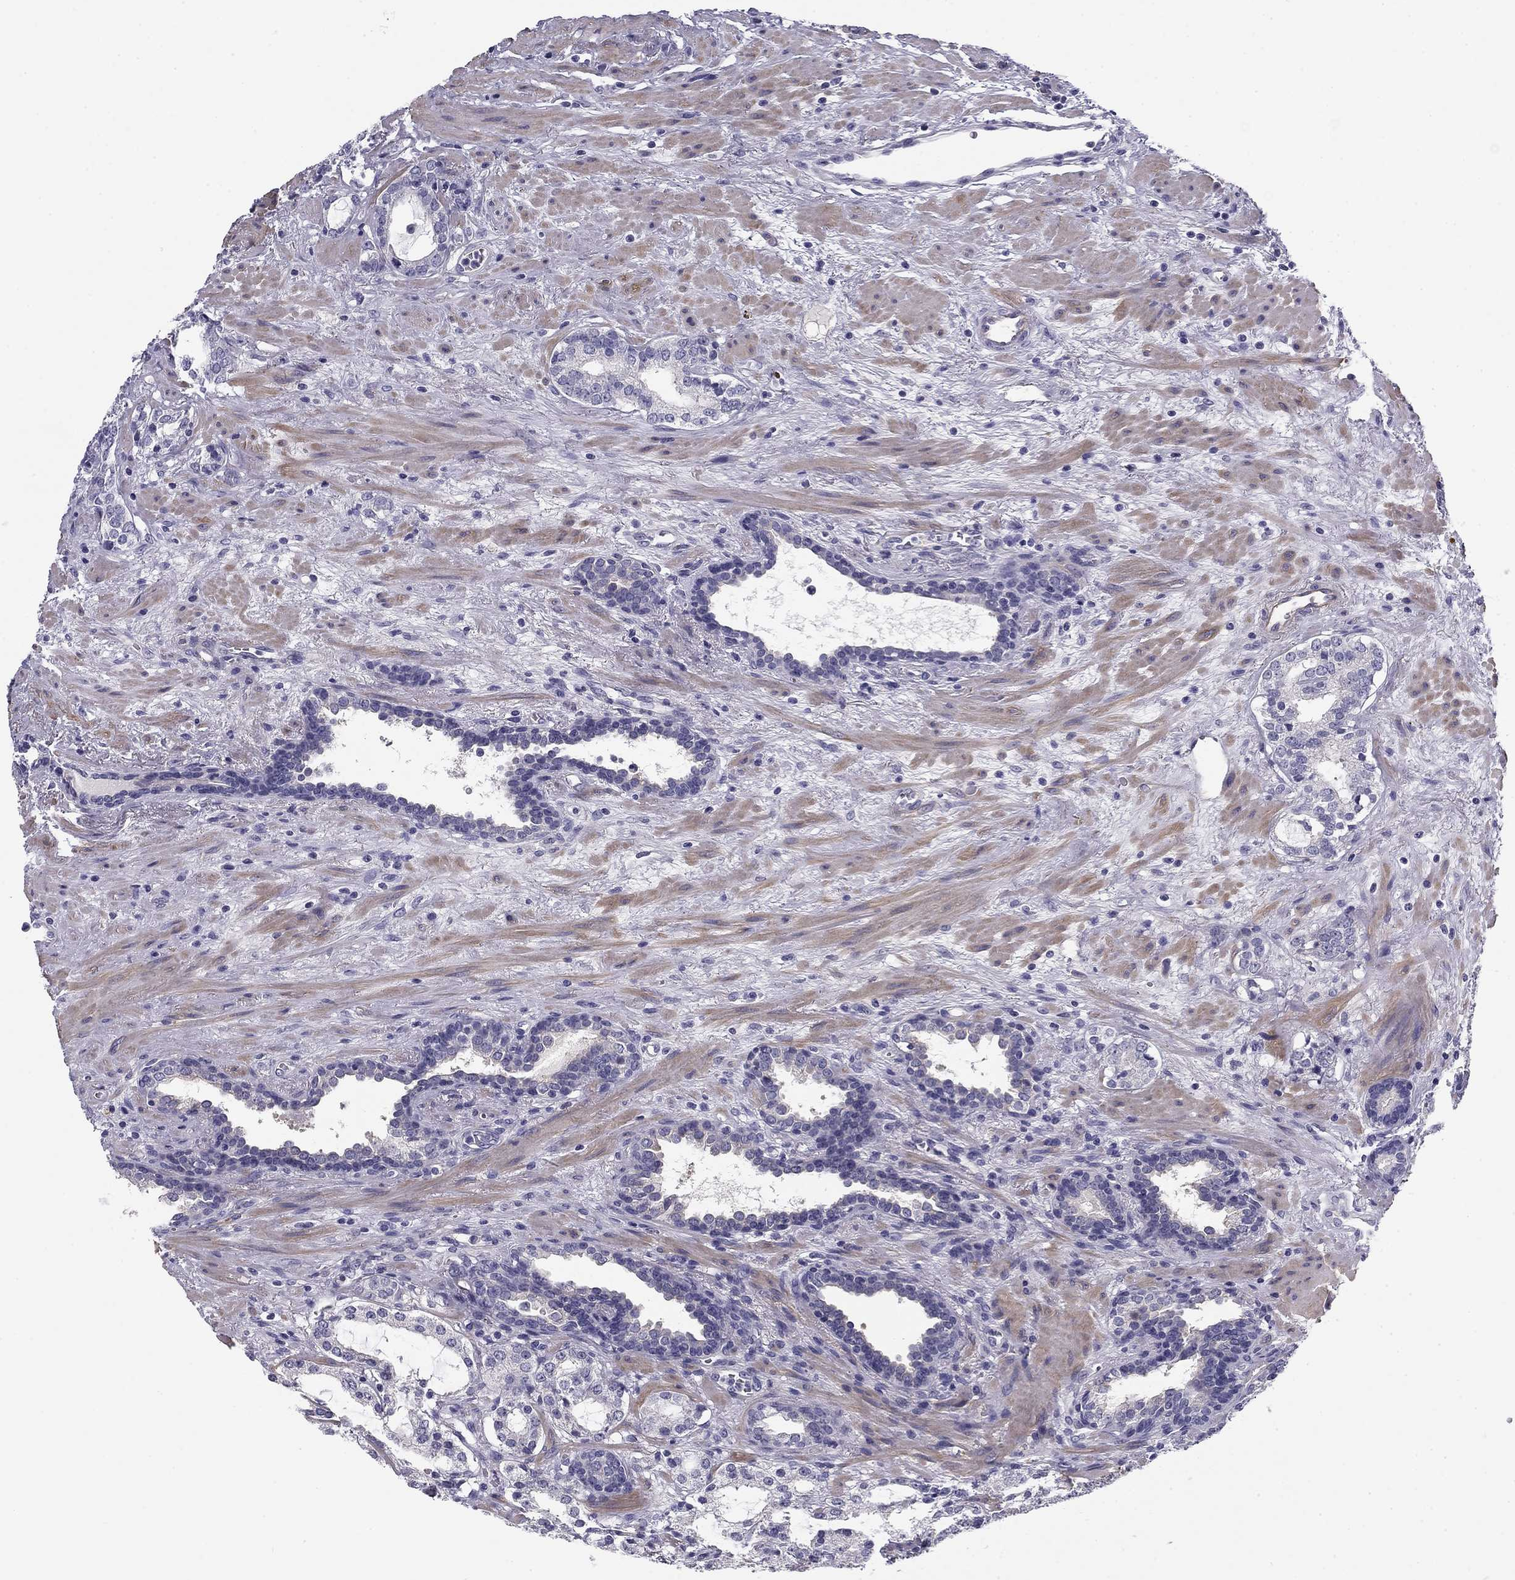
{"staining": {"intensity": "weak", "quantity": "25%-75%", "location": "cytoplasmic/membranous"}, "tissue": "prostate cancer", "cell_type": "Tumor cells", "image_type": "cancer", "snomed": [{"axis": "morphology", "description": "Adenocarcinoma, NOS"}, {"axis": "topography", "description": "Prostate"}], "caption": "Tumor cells show low levels of weak cytoplasmic/membranous staining in about 25%-75% of cells in prostate adenocarcinoma. (IHC, brightfield microscopy, high magnification).", "gene": "FLNC", "patient": {"sex": "male", "age": 66}}